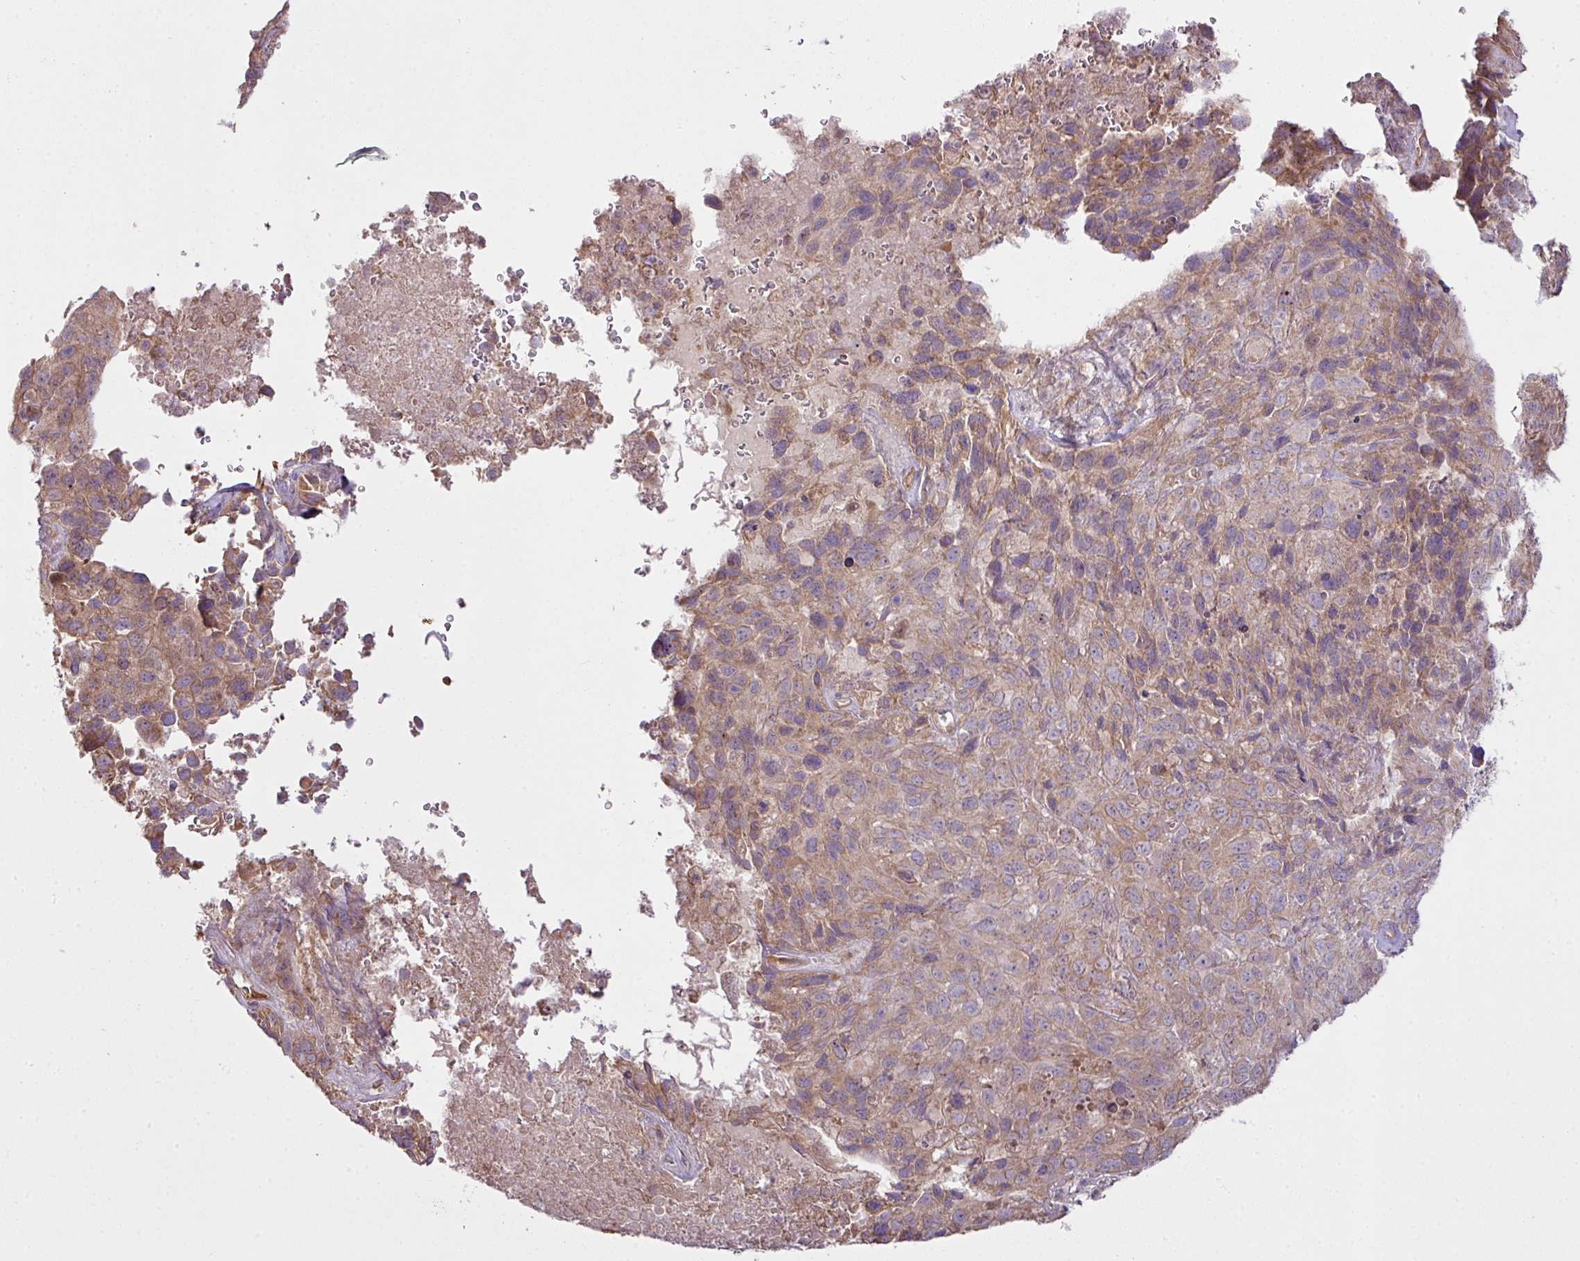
{"staining": {"intensity": "weak", "quantity": ">75%", "location": "cytoplasmic/membranous"}, "tissue": "cervical cancer", "cell_type": "Tumor cells", "image_type": "cancer", "snomed": [{"axis": "morphology", "description": "Squamous cell carcinoma, NOS"}, {"axis": "topography", "description": "Cervix"}], "caption": "Tumor cells display low levels of weak cytoplasmic/membranous expression in approximately >75% of cells in human cervical cancer (squamous cell carcinoma).", "gene": "COX18", "patient": {"sex": "female", "age": 51}}